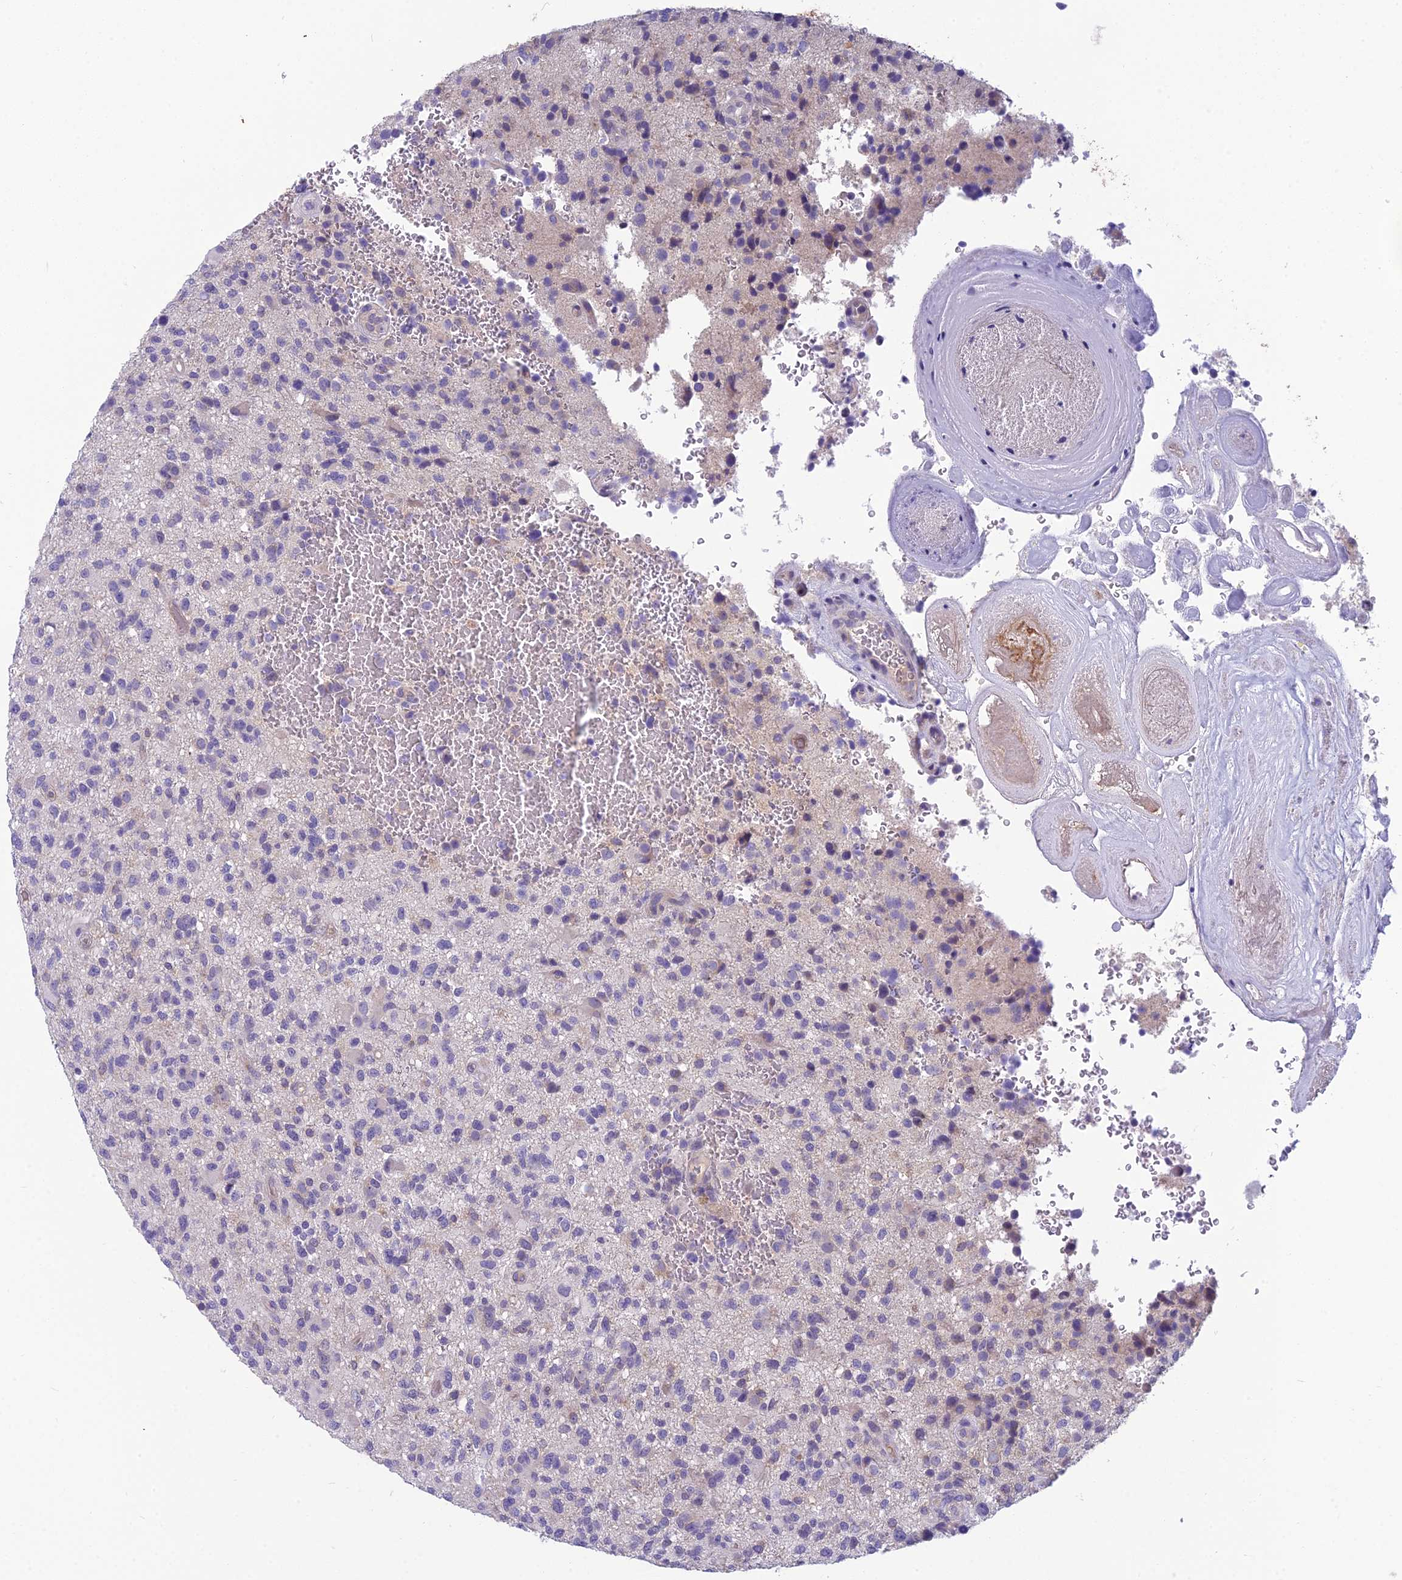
{"staining": {"intensity": "negative", "quantity": "none", "location": "none"}, "tissue": "glioma", "cell_type": "Tumor cells", "image_type": "cancer", "snomed": [{"axis": "morphology", "description": "Glioma, malignant, High grade"}, {"axis": "topography", "description": "Brain"}], "caption": "A high-resolution micrograph shows immunohistochemistry staining of high-grade glioma (malignant), which displays no significant staining in tumor cells. Nuclei are stained in blue.", "gene": "RBM41", "patient": {"sex": "male", "age": 47}}